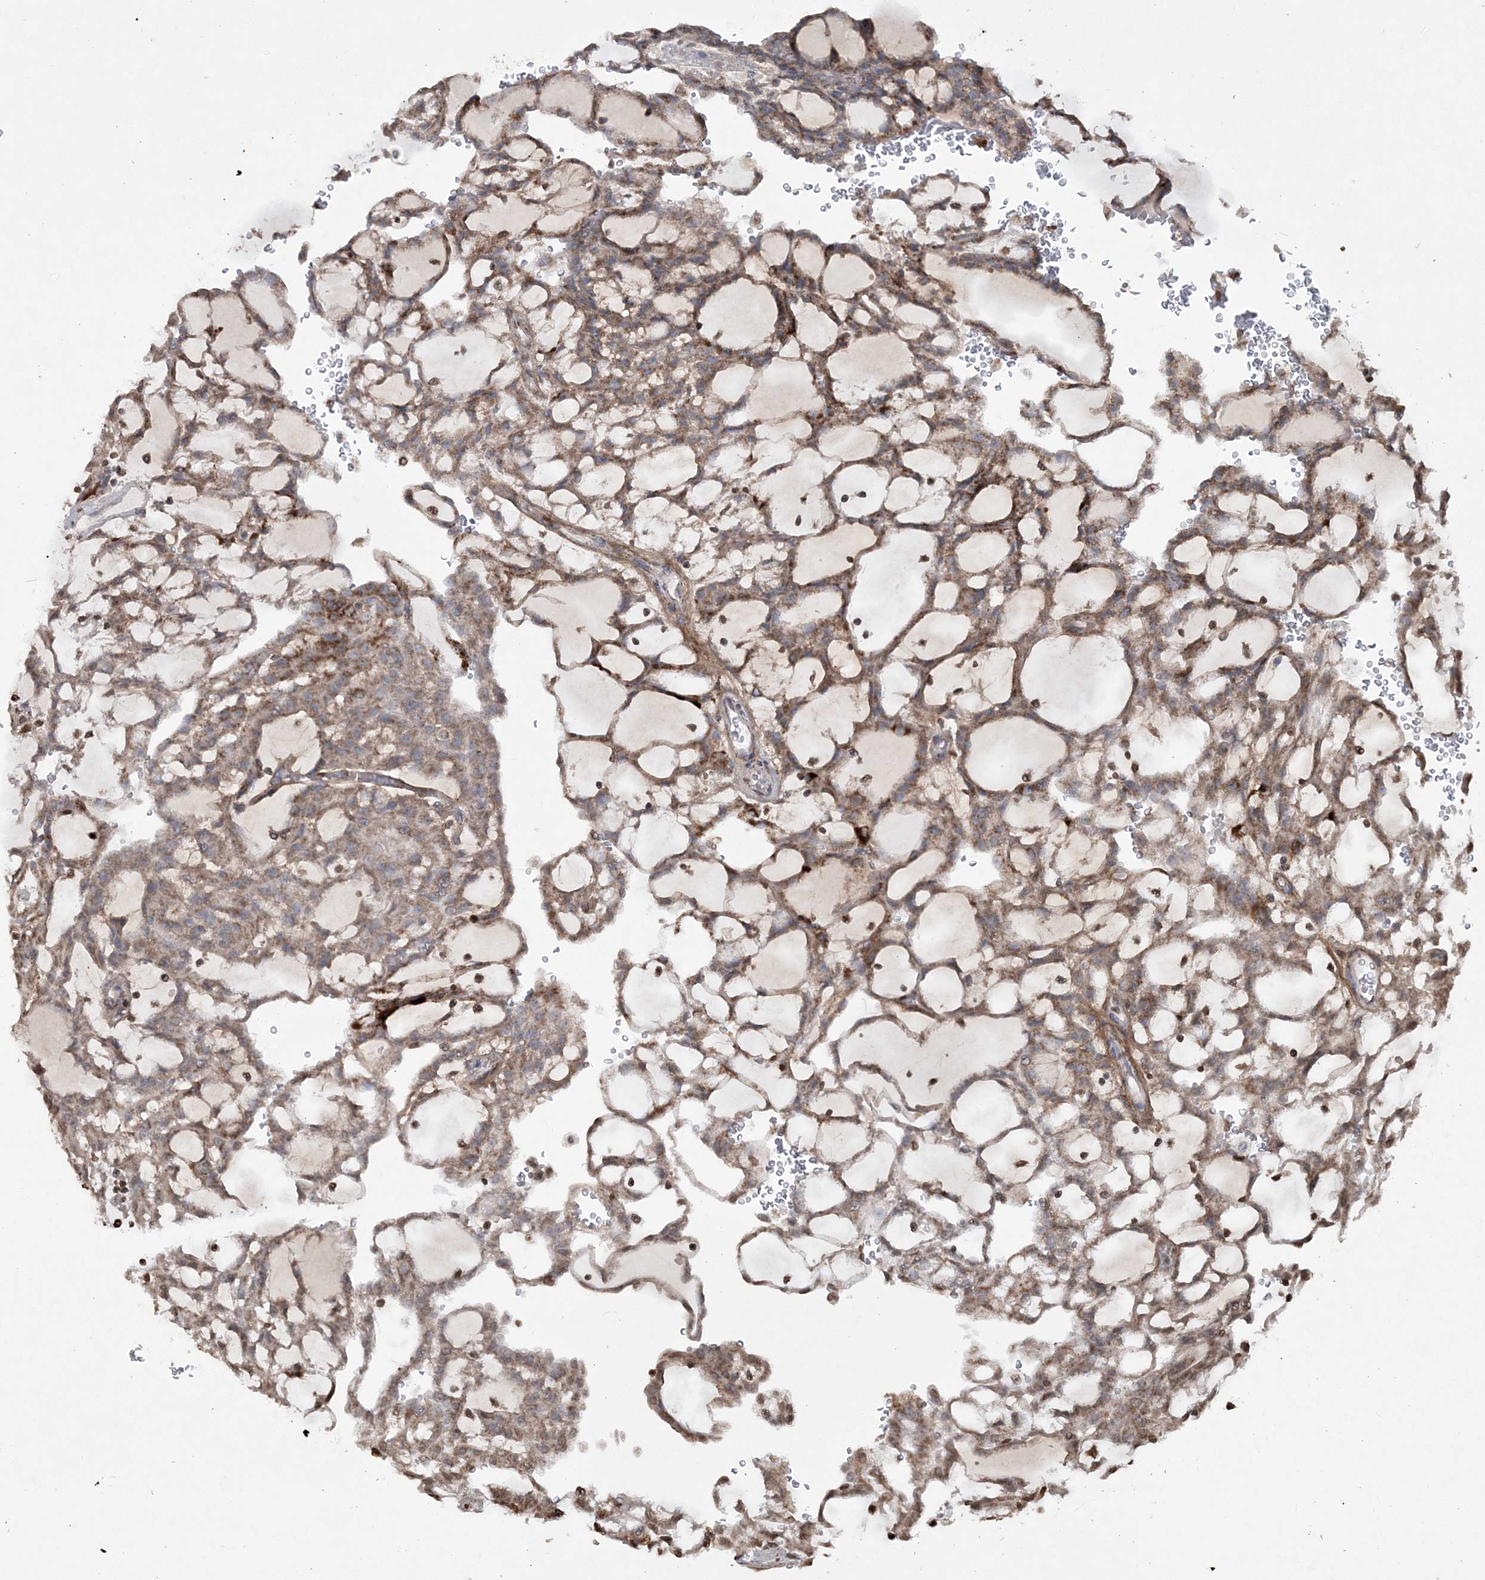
{"staining": {"intensity": "moderate", "quantity": ">75%", "location": "cytoplasmic/membranous"}, "tissue": "renal cancer", "cell_type": "Tumor cells", "image_type": "cancer", "snomed": [{"axis": "morphology", "description": "Adenocarcinoma, NOS"}, {"axis": "topography", "description": "Kidney"}], "caption": "A histopathology image of human adenocarcinoma (renal) stained for a protein displays moderate cytoplasmic/membranous brown staining in tumor cells.", "gene": "TTC7A", "patient": {"sex": "male", "age": 63}}